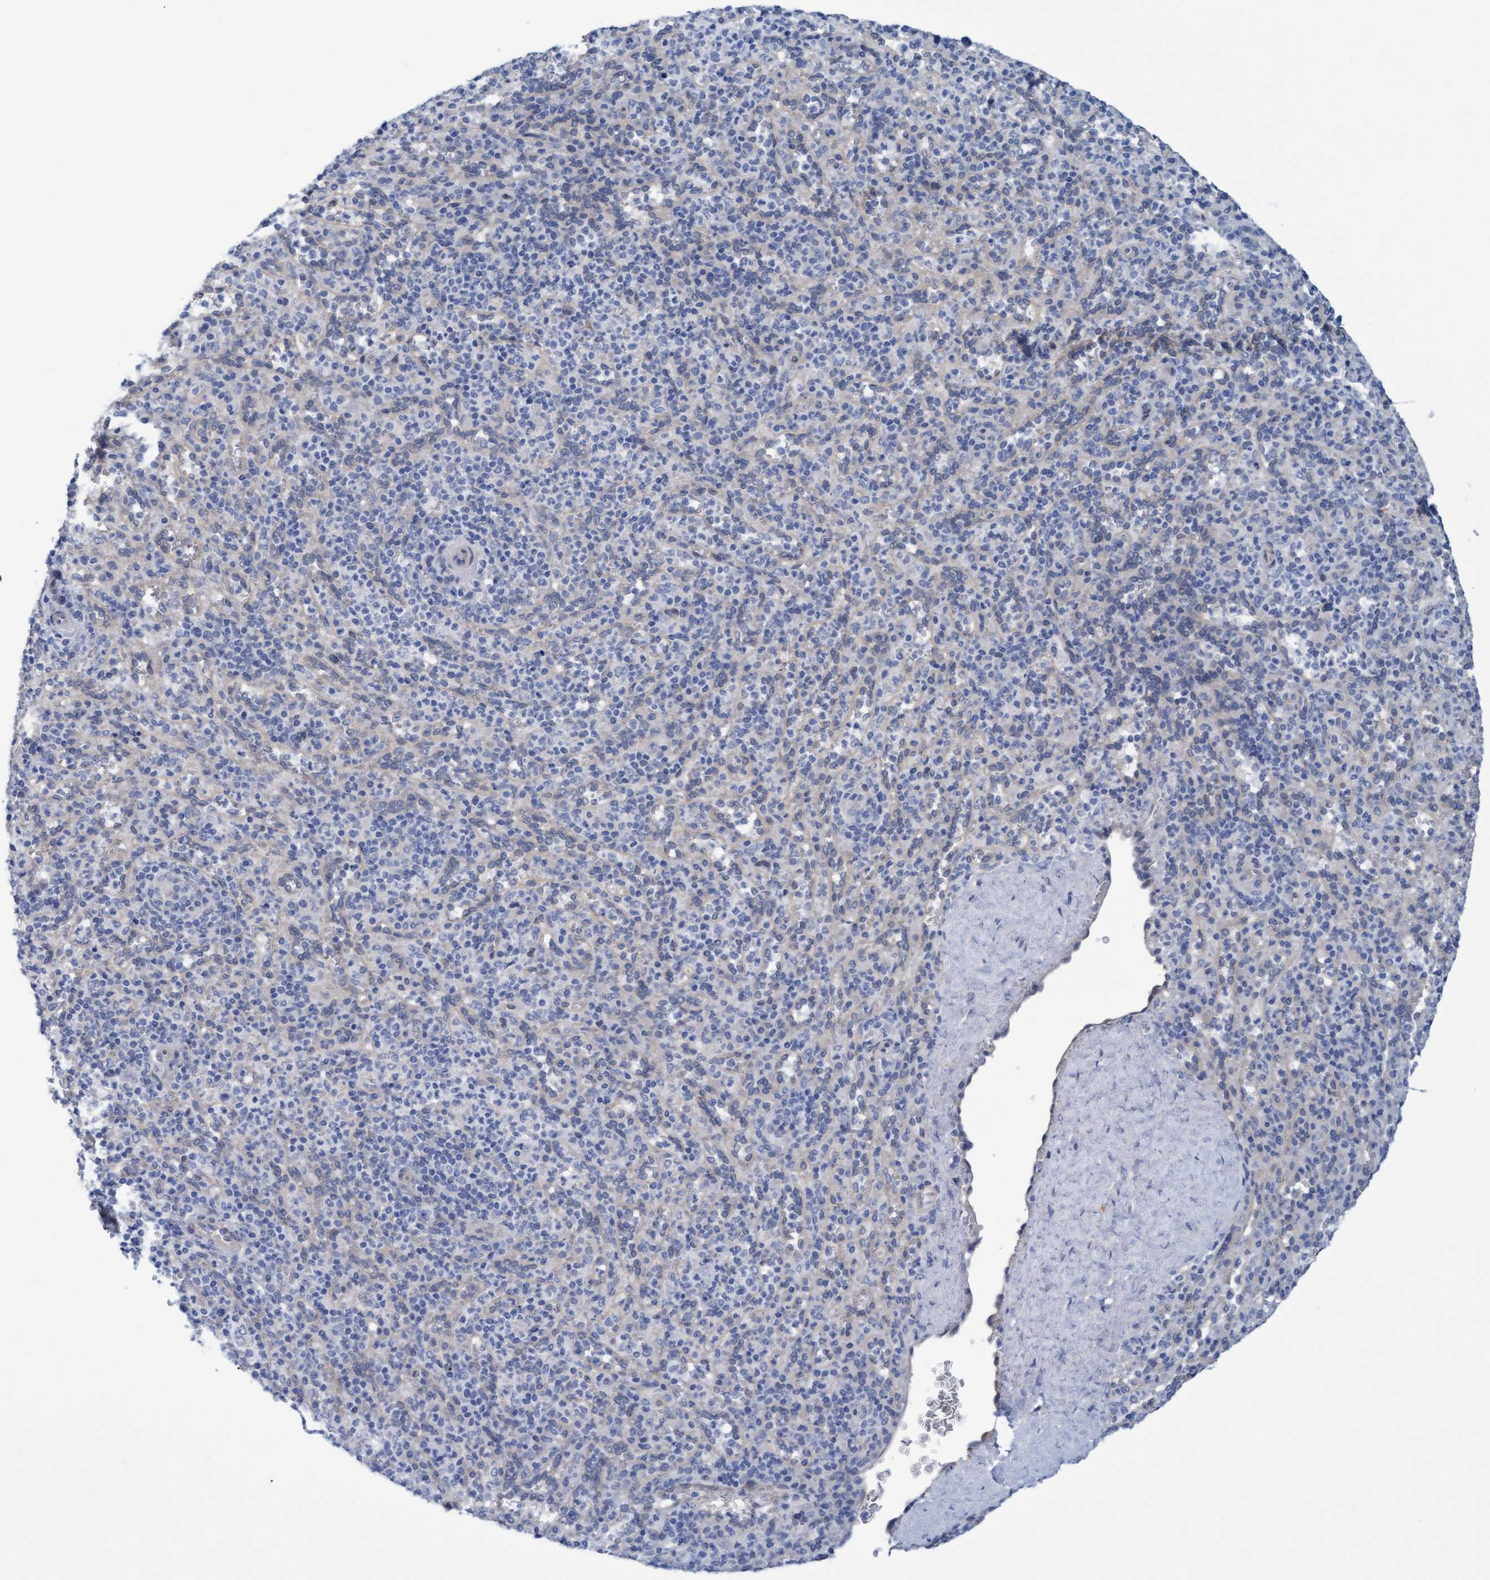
{"staining": {"intensity": "negative", "quantity": "none", "location": "none"}, "tissue": "spleen", "cell_type": "Cells in red pulp", "image_type": "normal", "snomed": [{"axis": "morphology", "description": "Normal tissue, NOS"}, {"axis": "topography", "description": "Spleen"}], "caption": "The IHC micrograph has no significant staining in cells in red pulp of spleen. (Brightfield microscopy of DAB immunohistochemistry at high magnification).", "gene": "STXBP1", "patient": {"sex": "male", "age": 36}}